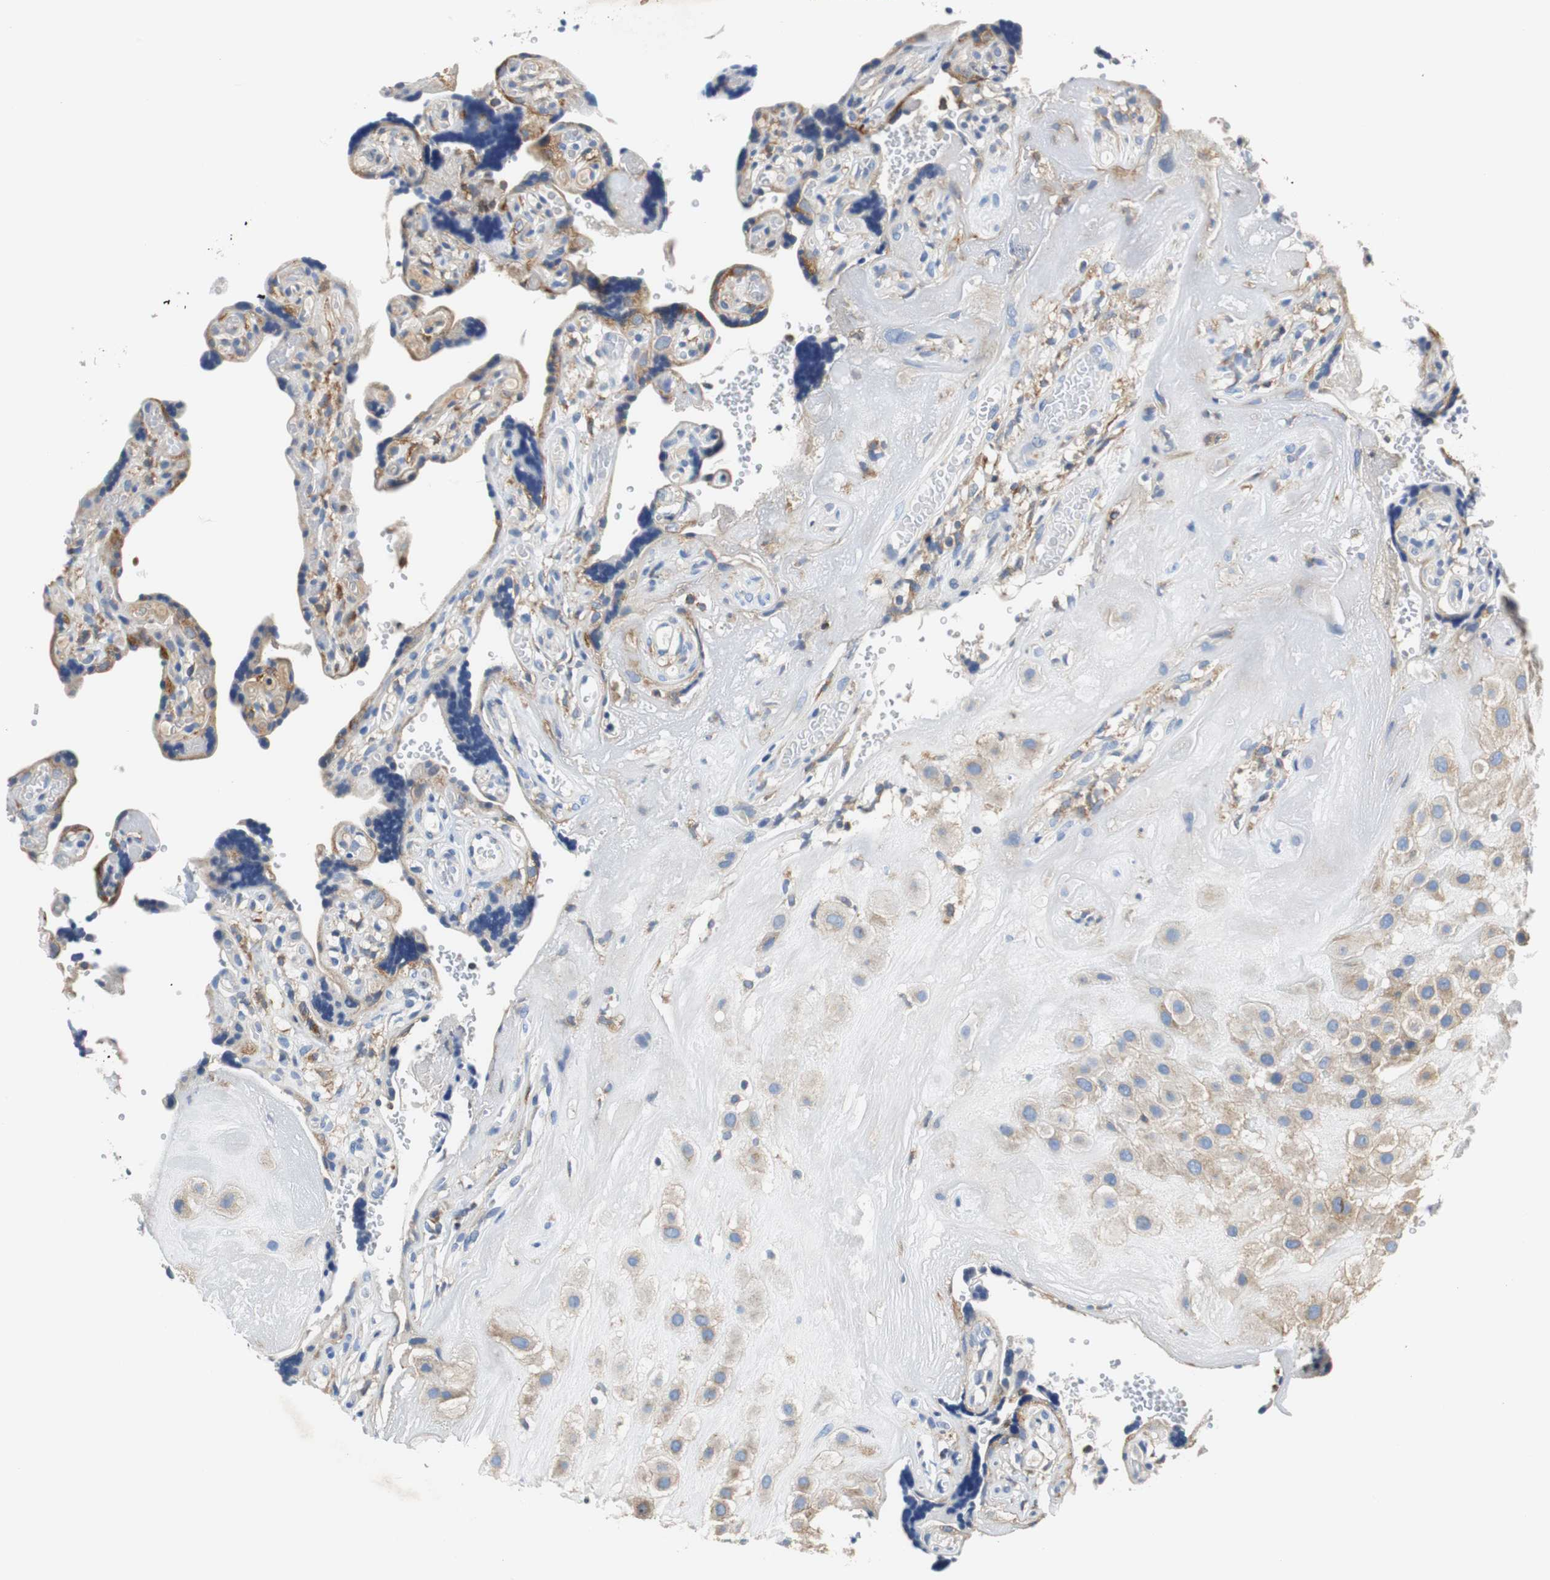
{"staining": {"intensity": "weak", "quantity": "25%-75%", "location": "cytoplasmic/membranous"}, "tissue": "placenta", "cell_type": "Decidual cells", "image_type": "normal", "snomed": [{"axis": "morphology", "description": "Normal tissue, NOS"}, {"axis": "topography", "description": "Placenta"}], "caption": "Immunohistochemical staining of unremarkable human placenta exhibits weak cytoplasmic/membranous protein staining in approximately 25%-75% of decidual cells.", "gene": "VAMP8", "patient": {"sex": "female", "age": 30}}